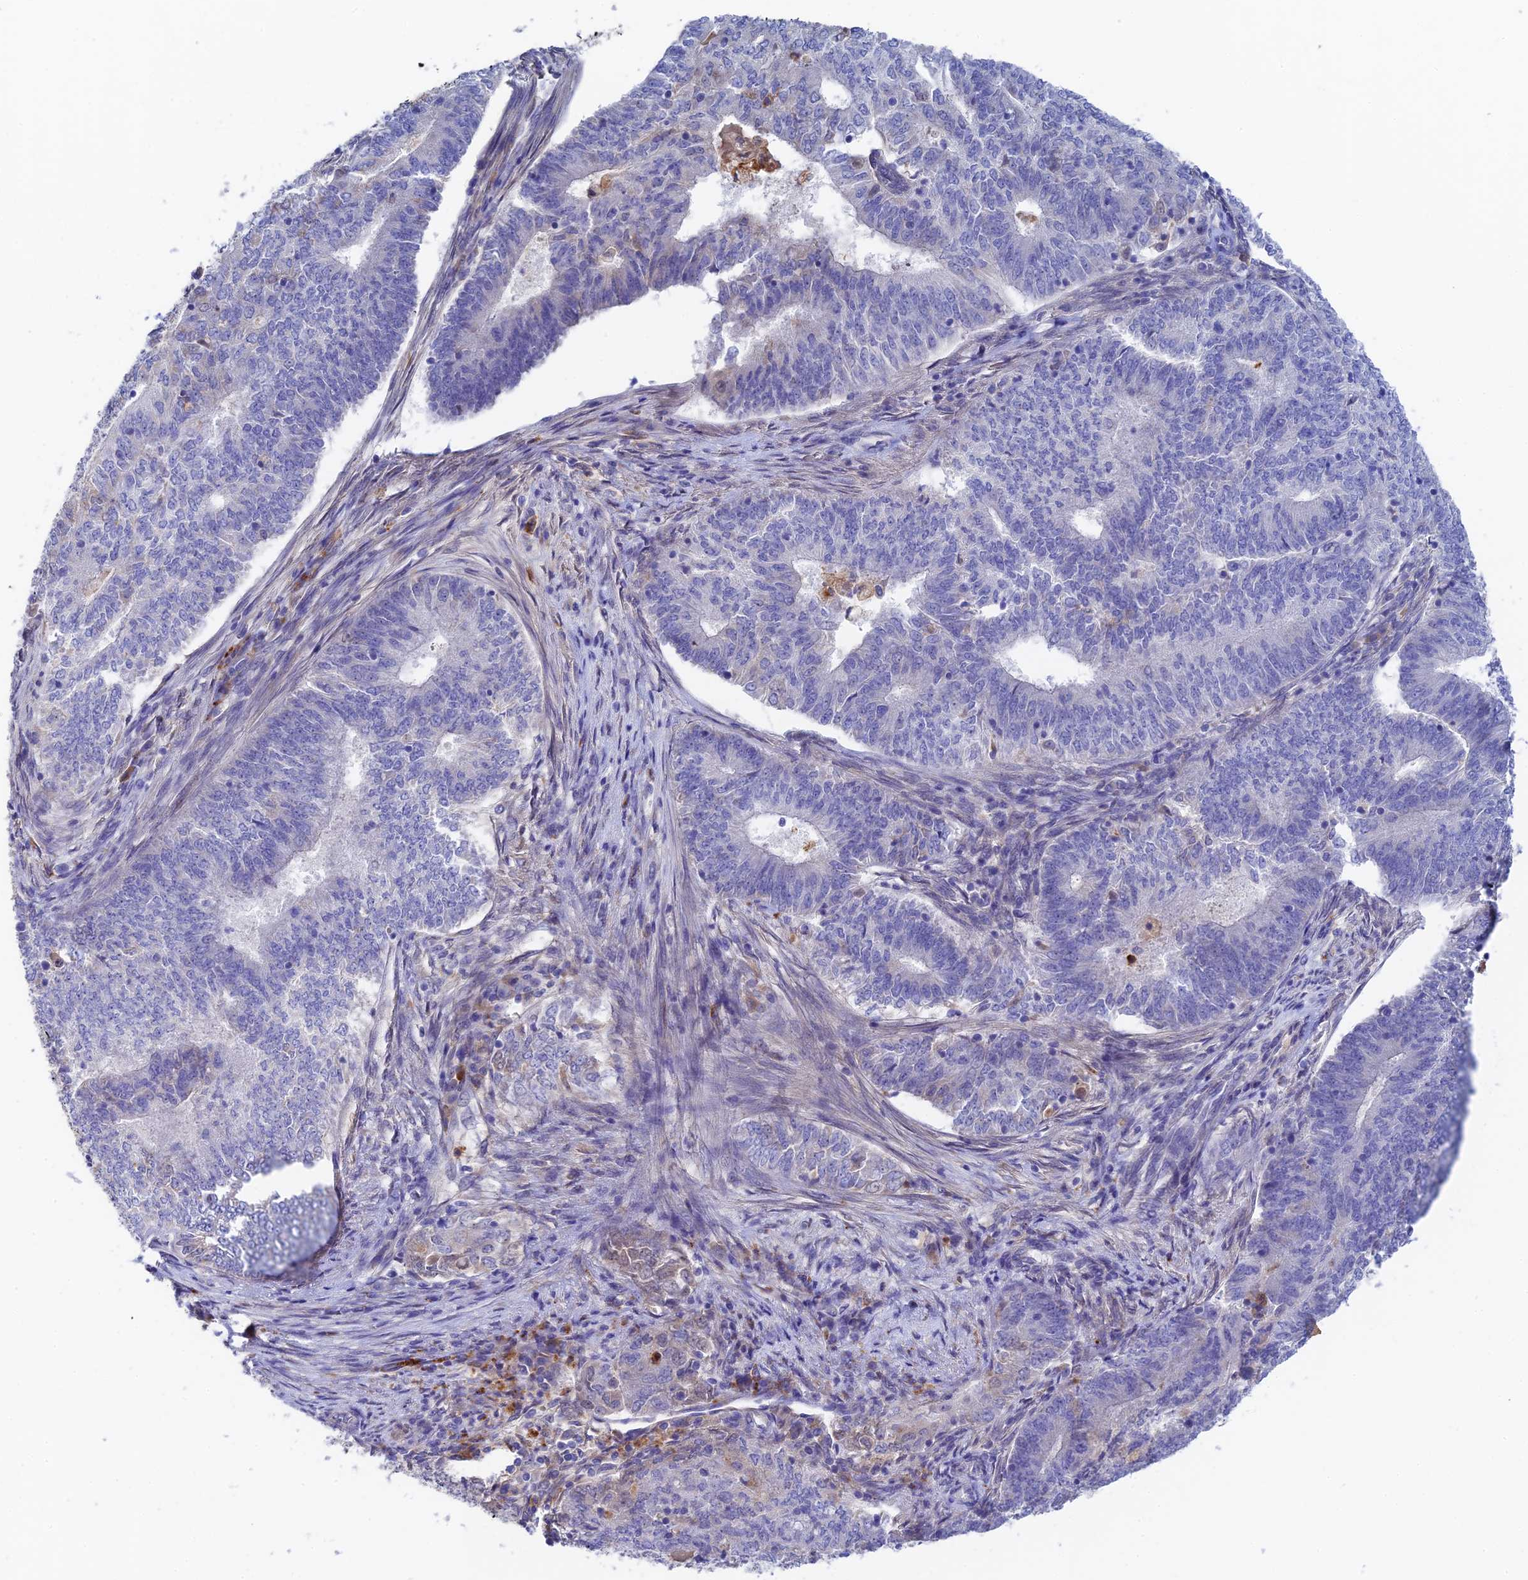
{"staining": {"intensity": "negative", "quantity": "none", "location": "none"}, "tissue": "endometrial cancer", "cell_type": "Tumor cells", "image_type": "cancer", "snomed": [{"axis": "morphology", "description": "Adenocarcinoma, NOS"}, {"axis": "topography", "description": "Endometrium"}], "caption": "A photomicrograph of human endometrial adenocarcinoma is negative for staining in tumor cells.", "gene": "RPGRIP1L", "patient": {"sex": "female", "age": 62}}